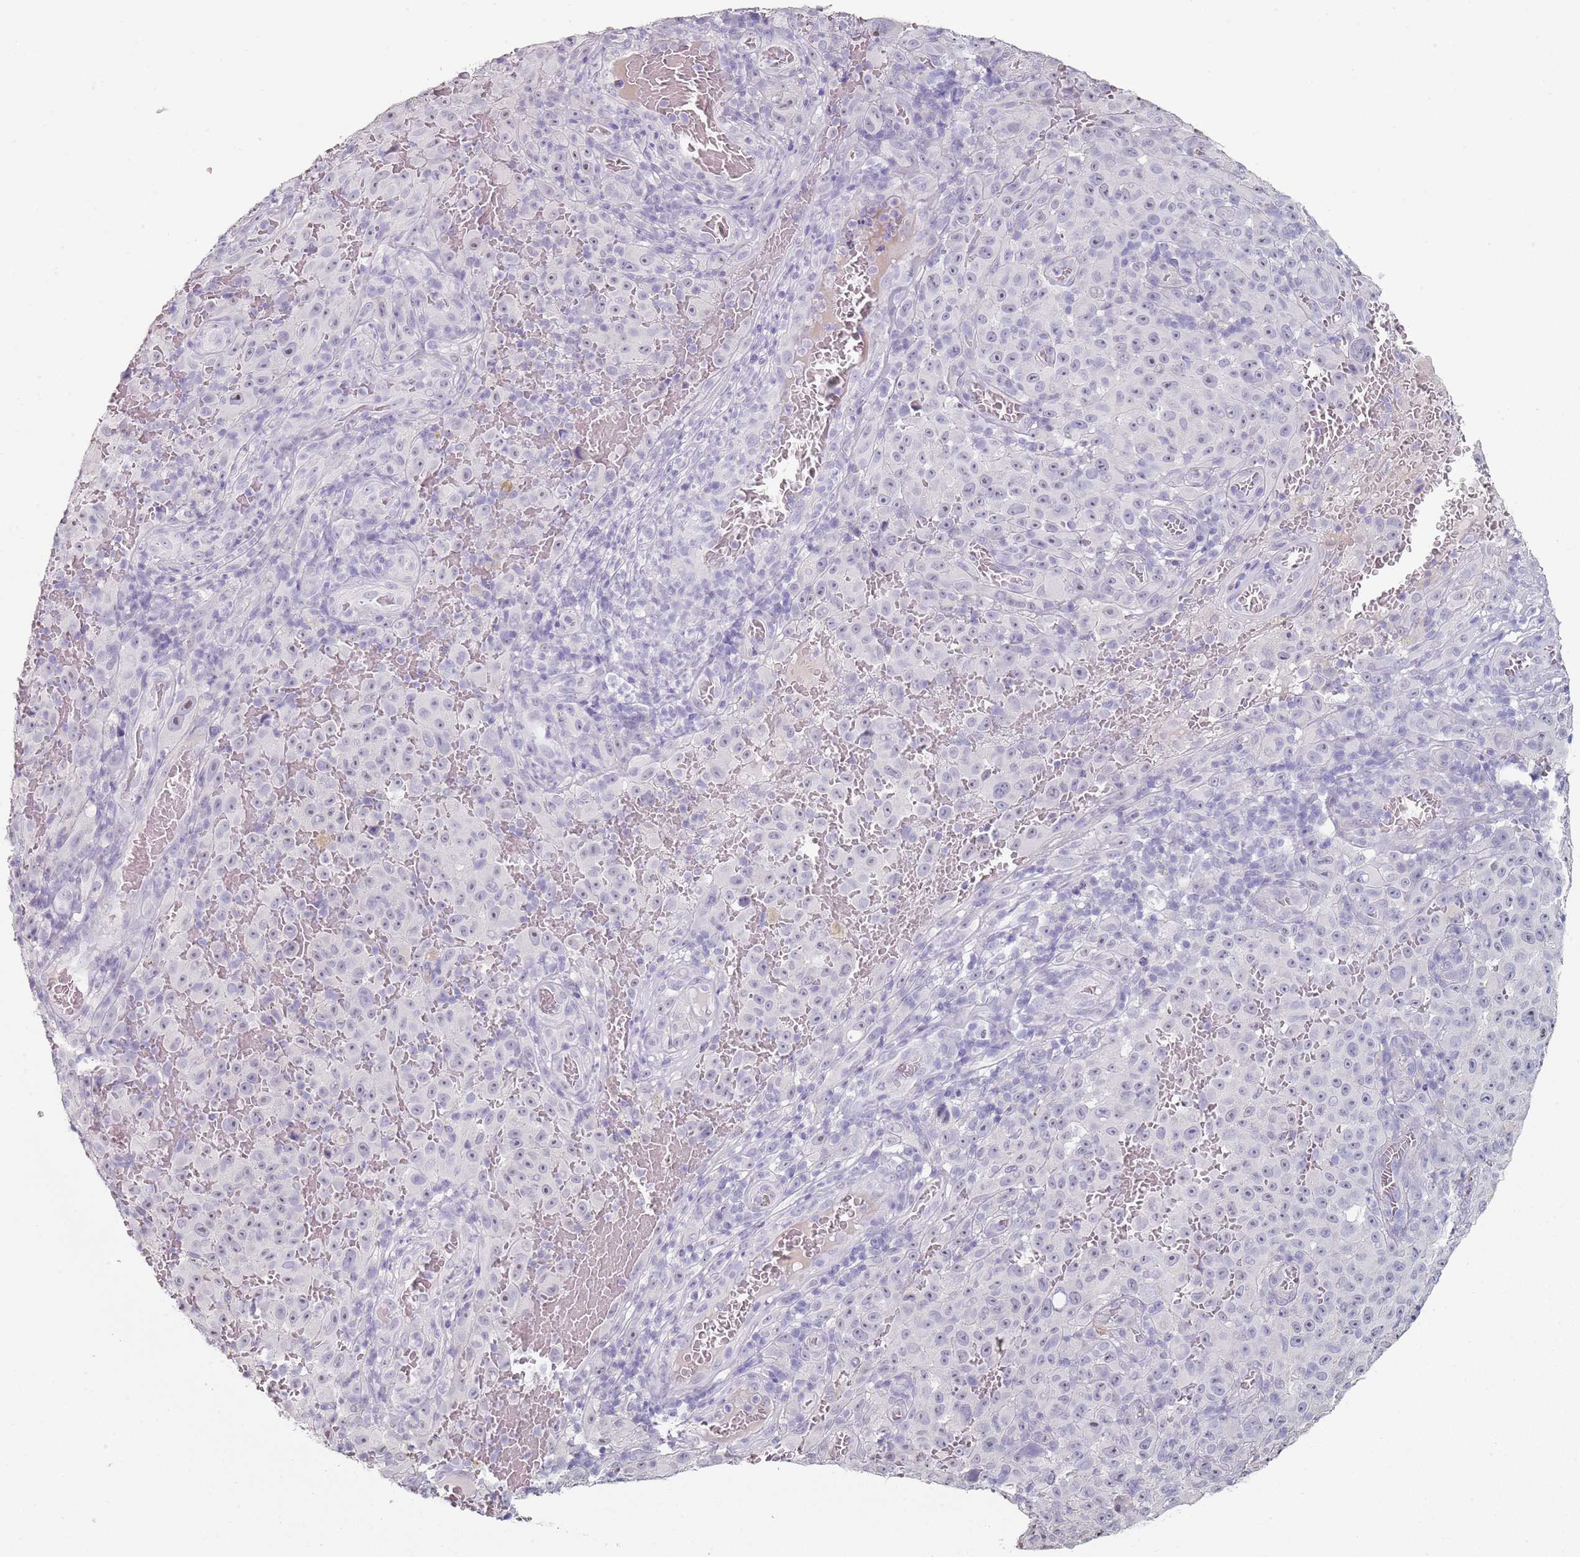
{"staining": {"intensity": "negative", "quantity": "none", "location": "none"}, "tissue": "melanoma", "cell_type": "Tumor cells", "image_type": "cancer", "snomed": [{"axis": "morphology", "description": "Malignant melanoma, NOS"}, {"axis": "topography", "description": "Skin"}], "caption": "Tumor cells are negative for brown protein staining in melanoma.", "gene": "DNAH11", "patient": {"sex": "female", "age": 82}}